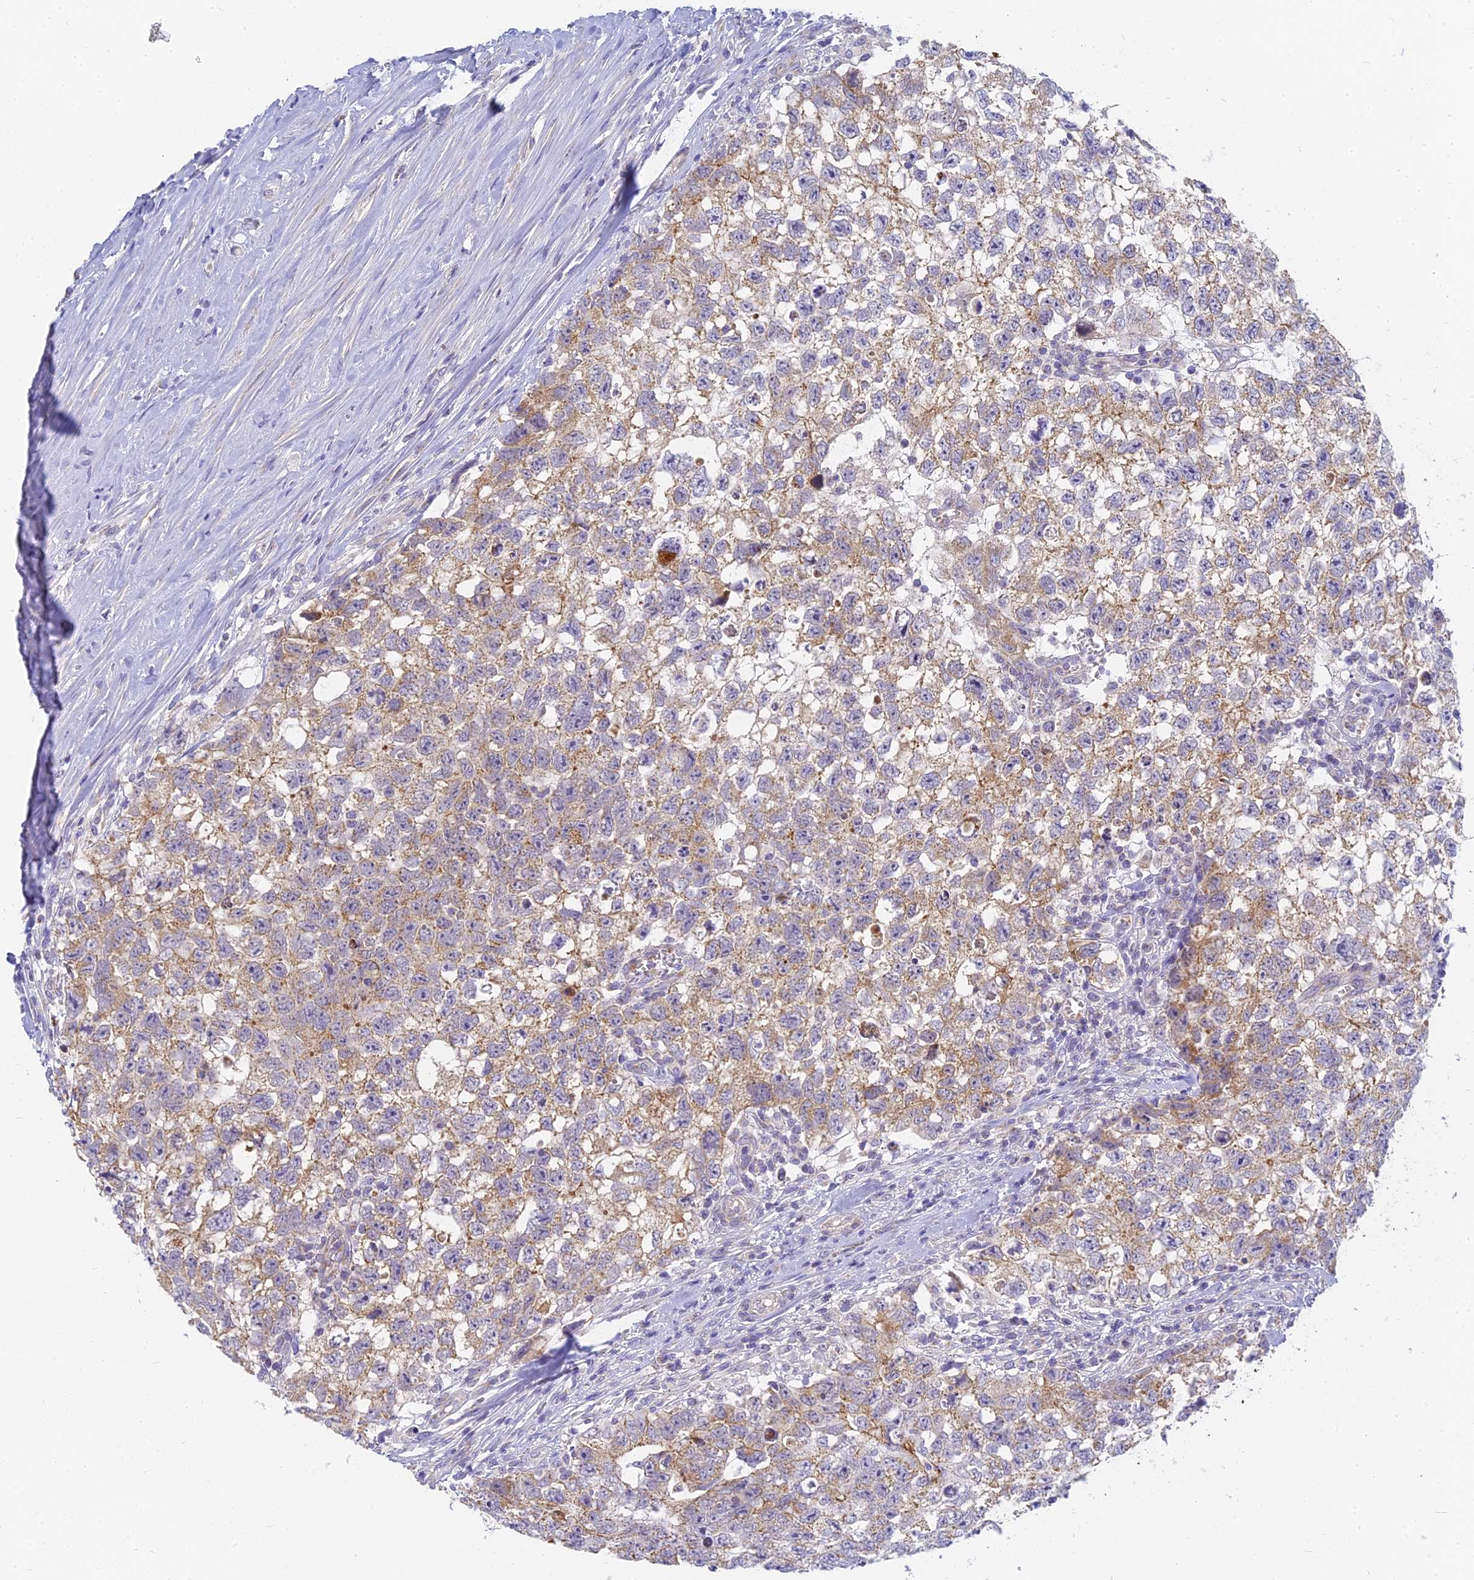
{"staining": {"intensity": "moderate", "quantity": "25%-75%", "location": "cytoplasmic/membranous"}, "tissue": "testis cancer", "cell_type": "Tumor cells", "image_type": "cancer", "snomed": [{"axis": "morphology", "description": "Seminoma, NOS"}, {"axis": "morphology", "description": "Carcinoma, Embryonal, NOS"}, {"axis": "topography", "description": "Testis"}], "caption": "Immunohistochemical staining of human testis cancer (embryonal carcinoma) reveals moderate cytoplasmic/membranous protein expression in about 25%-75% of tumor cells.", "gene": "MRPL15", "patient": {"sex": "male", "age": 29}}